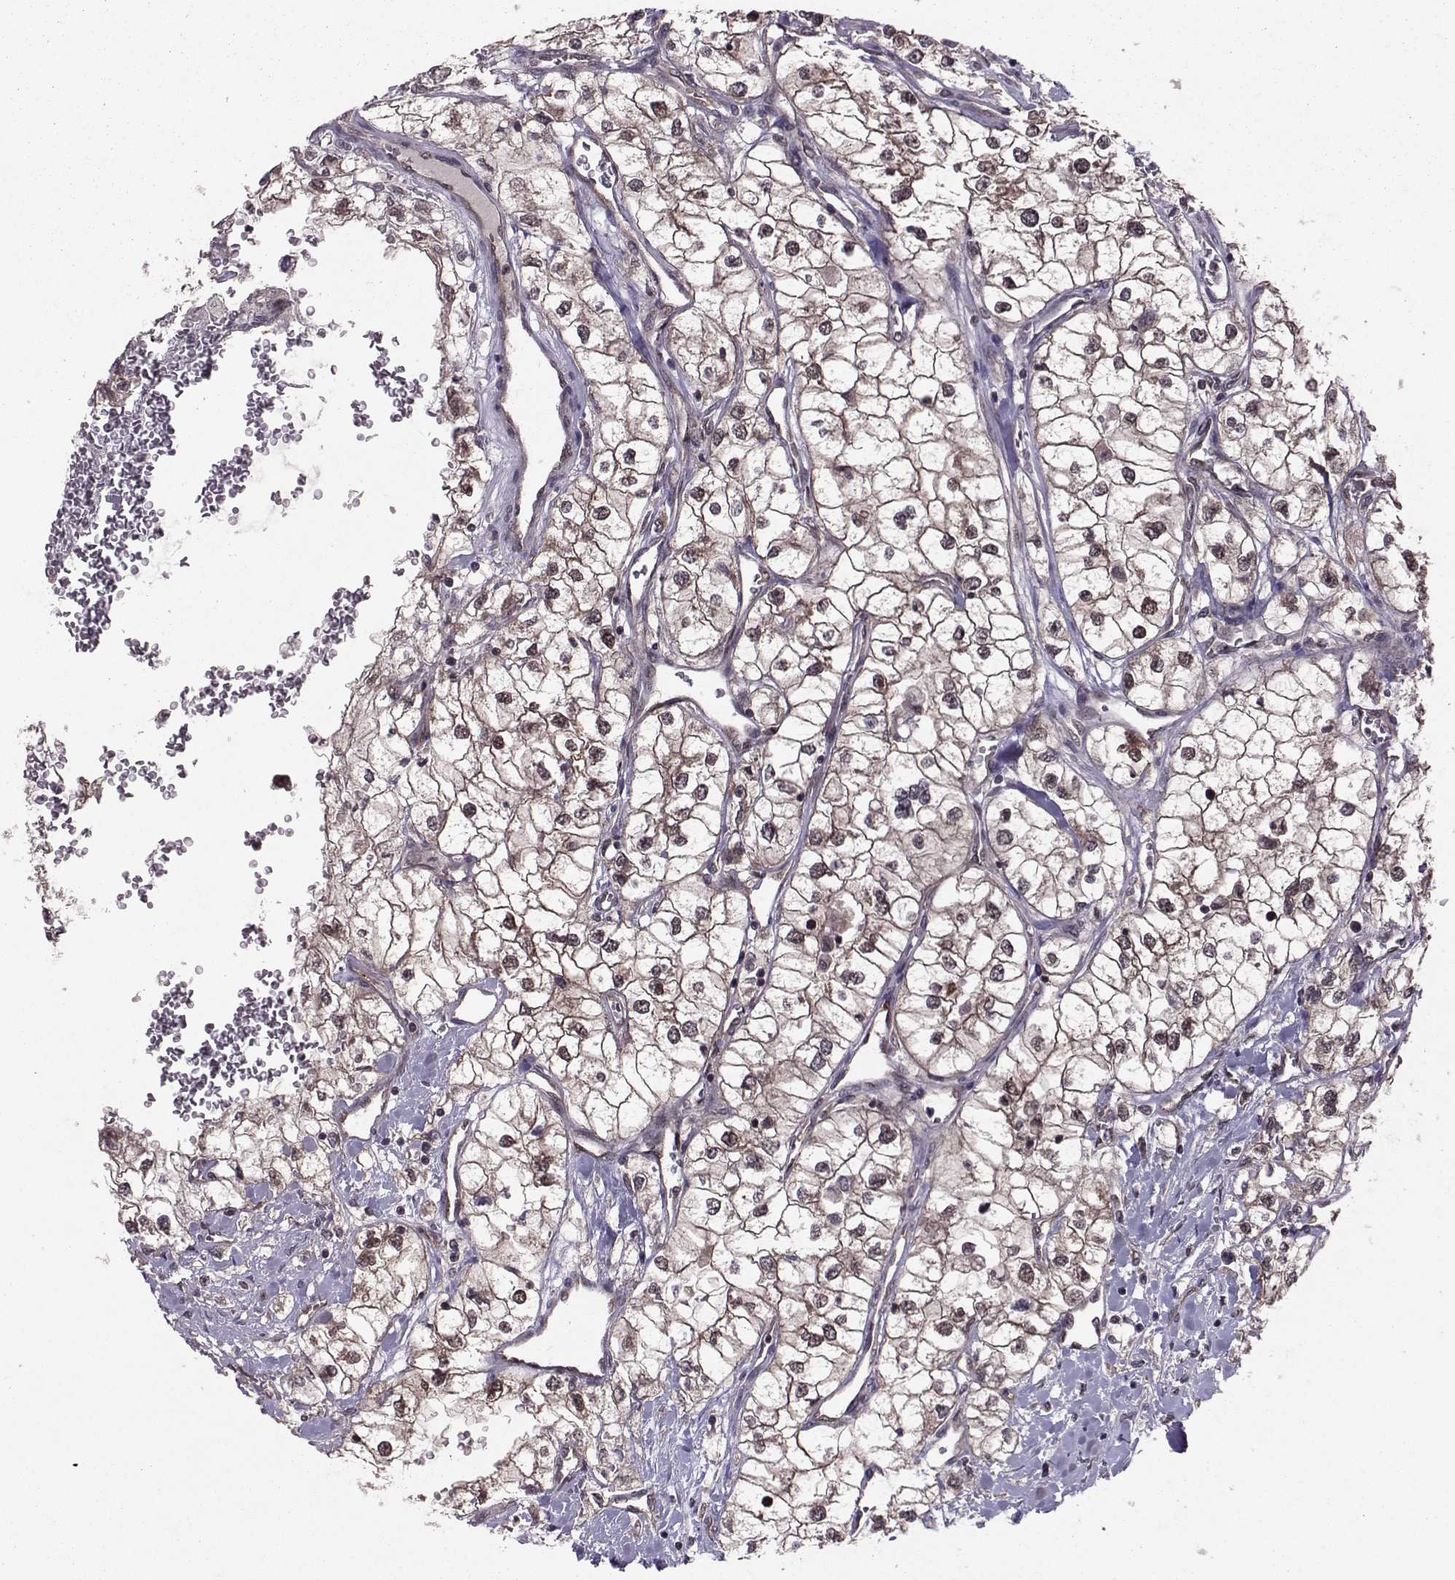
{"staining": {"intensity": "weak", "quantity": "<25%", "location": "nuclear"}, "tissue": "renal cancer", "cell_type": "Tumor cells", "image_type": "cancer", "snomed": [{"axis": "morphology", "description": "Adenocarcinoma, NOS"}, {"axis": "topography", "description": "Kidney"}], "caption": "An image of renal cancer stained for a protein displays no brown staining in tumor cells.", "gene": "PPP2R2A", "patient": {"sex": "male", "age": 59}}